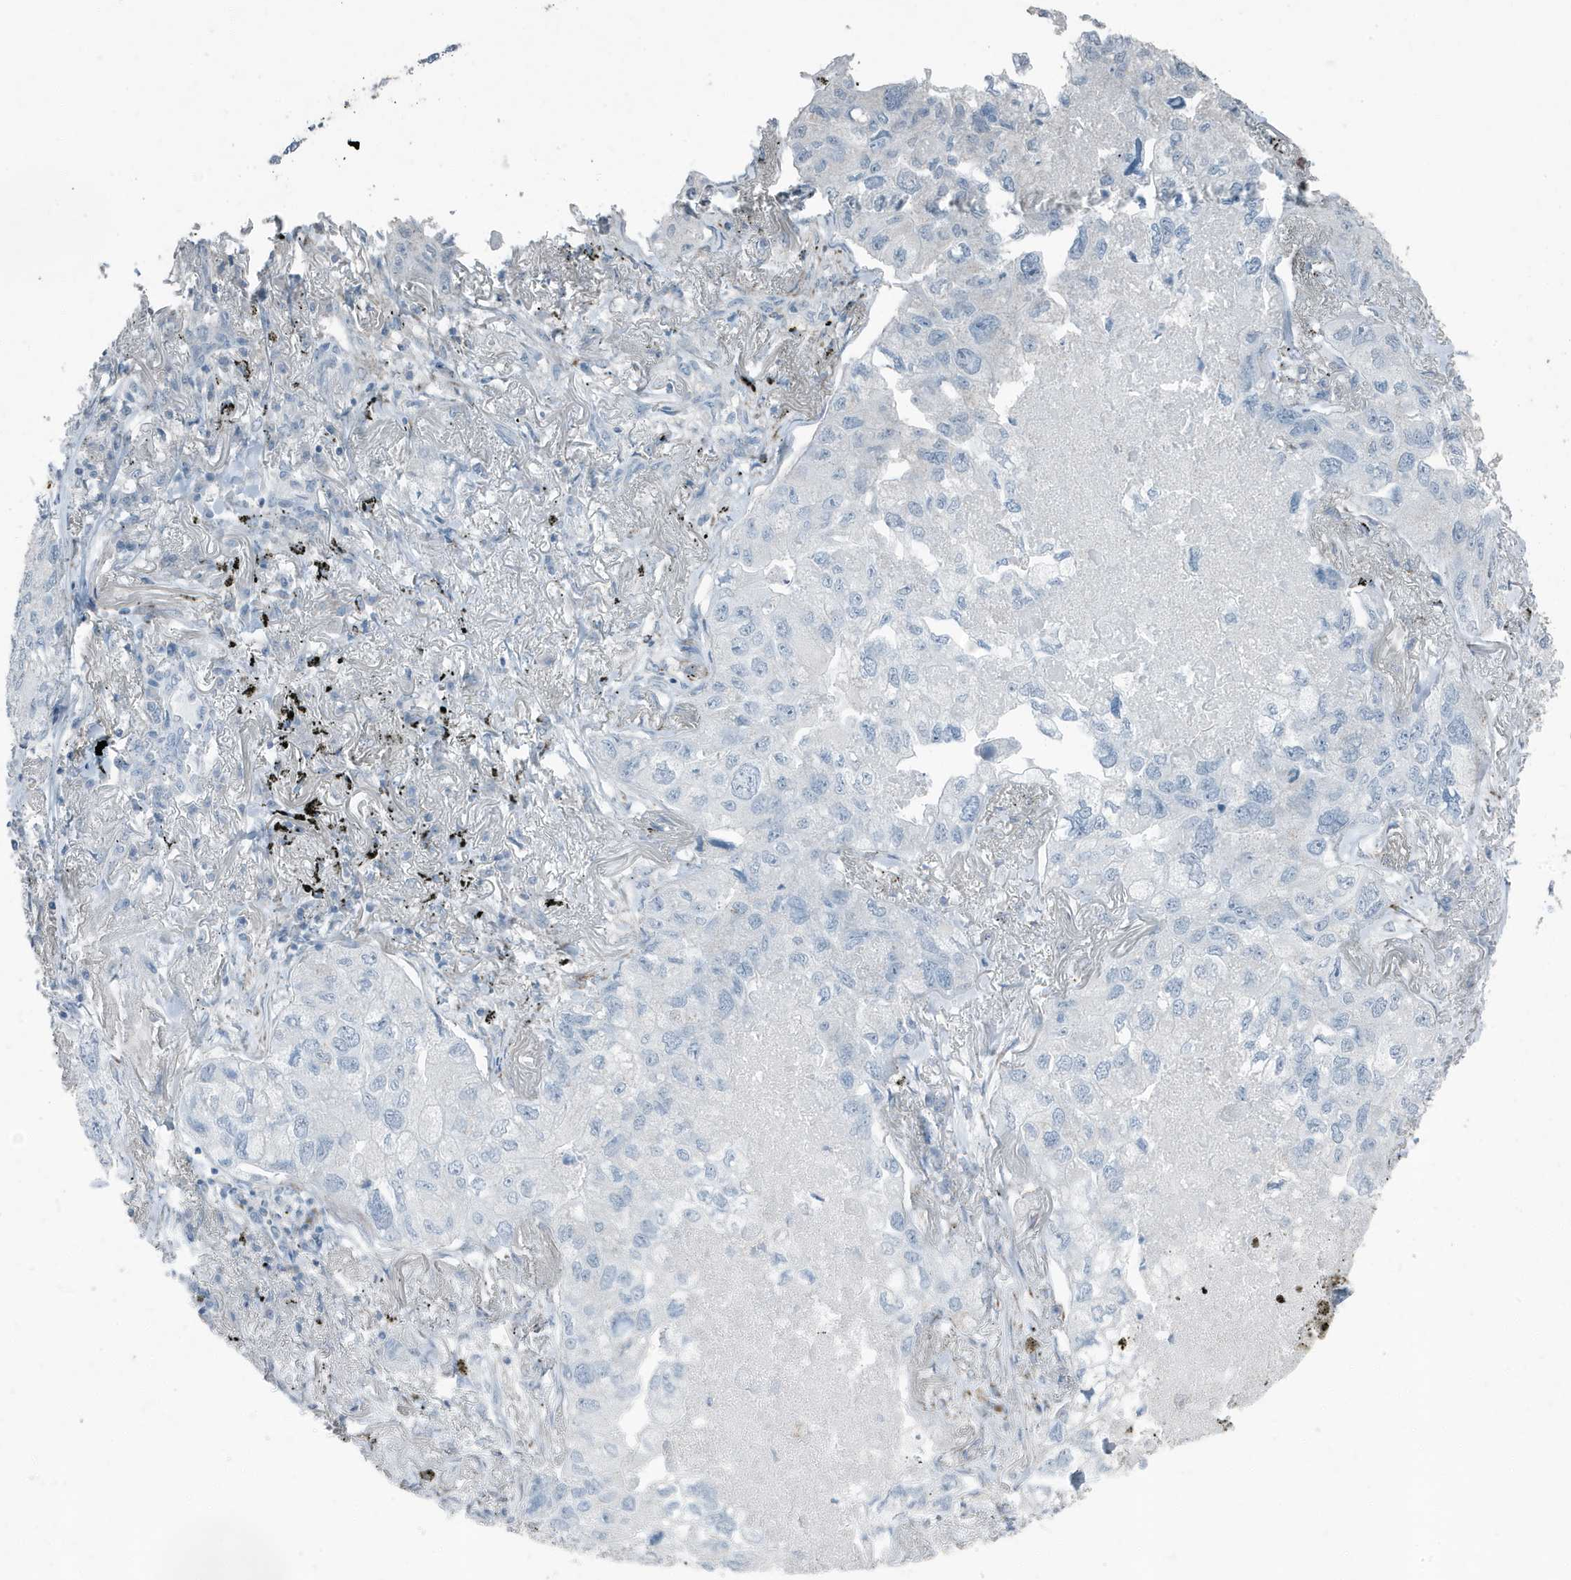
{"staining": {"intensity": "negative", "quantity": "none", "location": "none"}, "tissue": "lung cancer", "cell_type": "Tumor cells", "image_type": "cancer", "snomed": [{"axis": "morphology", "description": "Adenocarcinoma, NOS"}, {"axis": "topography", "description": "Lung"}], "caption": "Tumor cells are negative for brown protein staining in lung adenocarcinoma.", "gene": "FAM162A", "patient": {"sex": "male", "age": 65}}